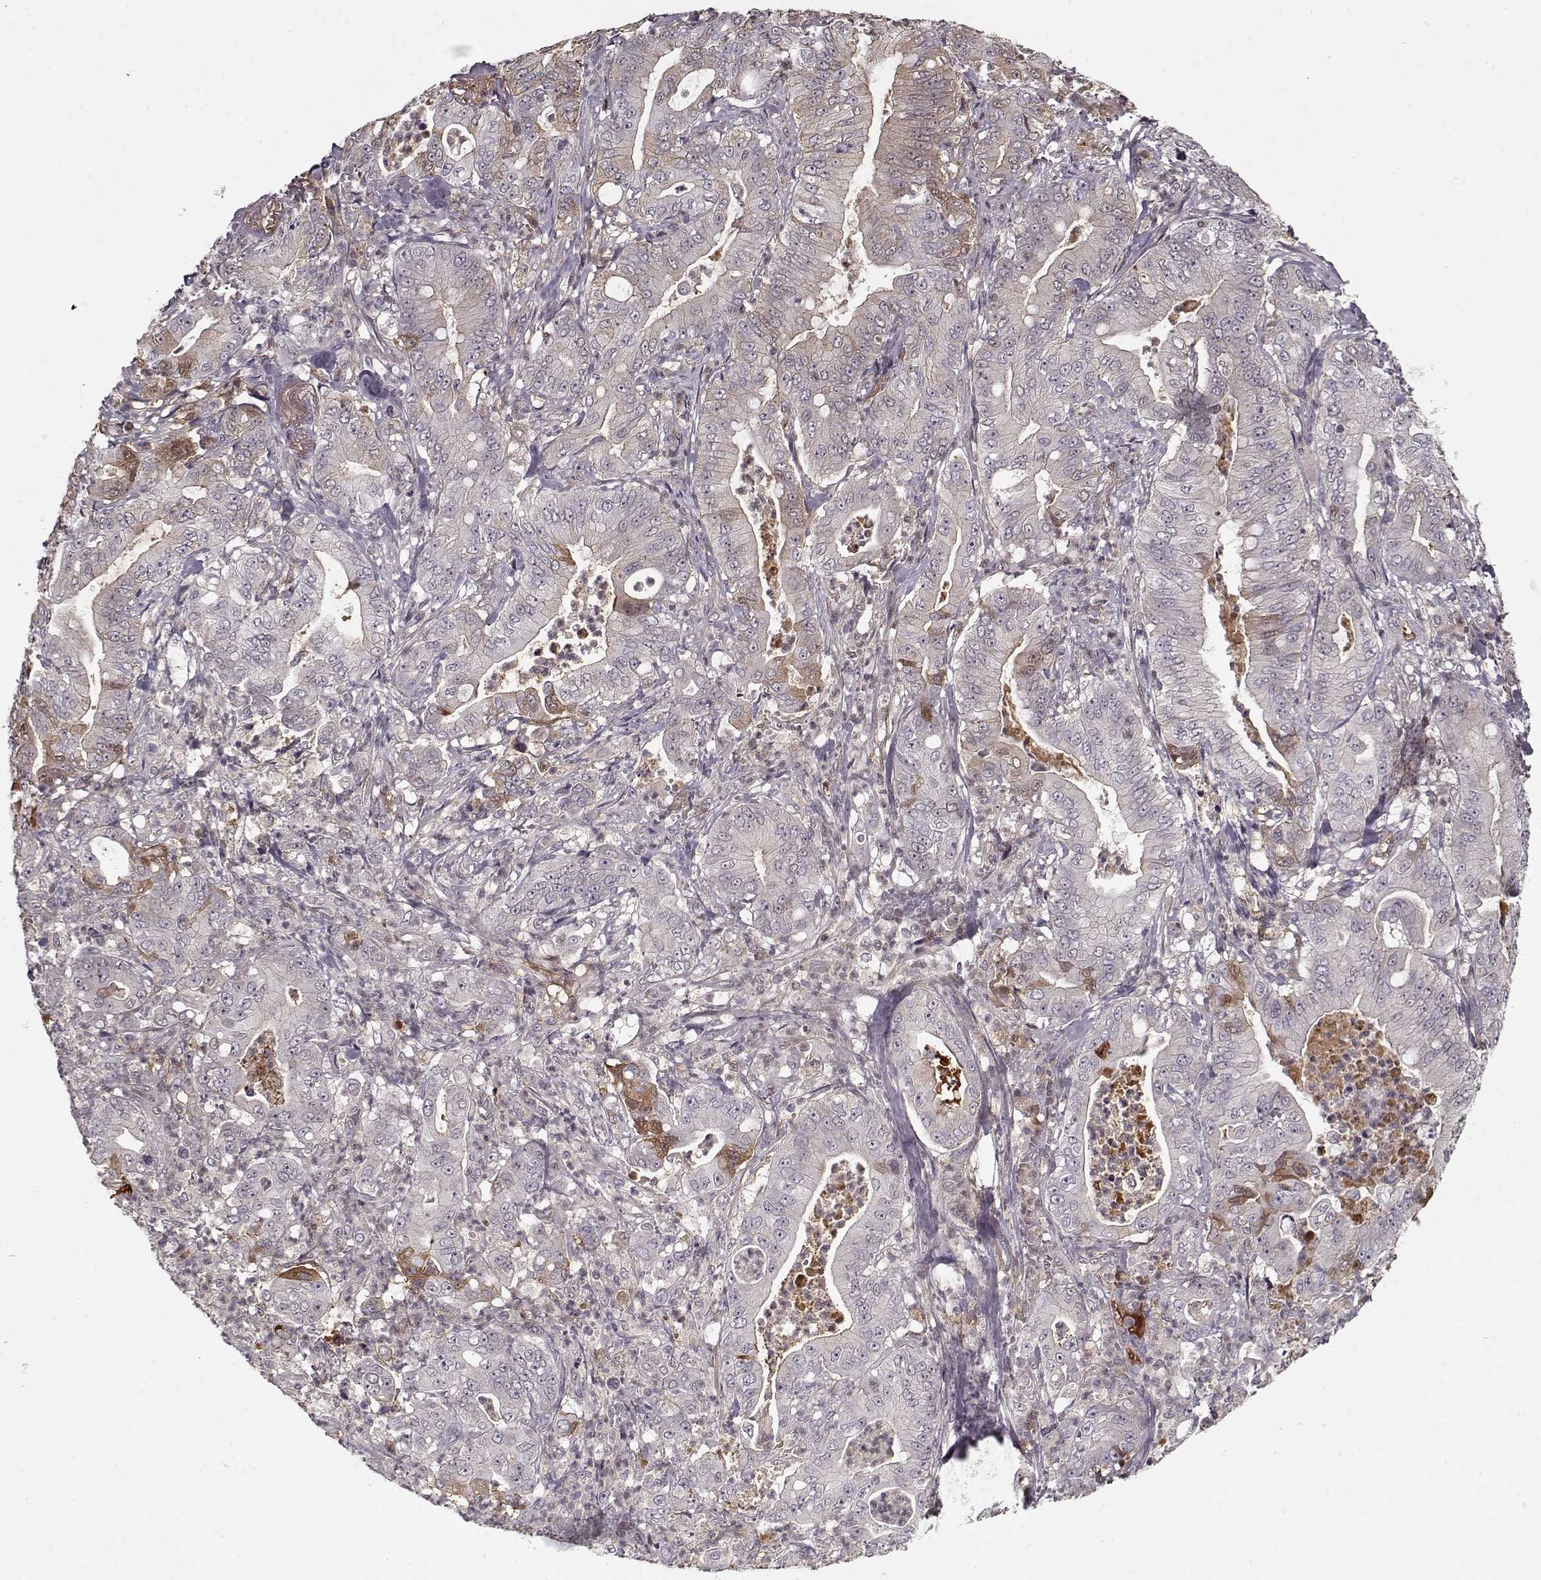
{"staining": {"intensity": "moderate", "quantity": "<25%", "location": "cytoplasmic/membranous"}, "tissue": "pancreatic cancer", "cell_type": "Tumor cells", "image_type": "cancer", "snomed": [{"axis": "morphology", "description": "Adenocarcinoma, NOS"}, {"axis": "topography", "description": "Pancreas"}], "caption": "High-magnification brightfield microscopy of adenocarcinoma (pancreatic) stained with DAB (3,3'-diaminobenzidine) (brown) and counterstained with hematoxylin (blue). tumor cells exhibit moderate cytoplasmic/membranous staining is appreciated in about<25% of cells. (DAB = brown stain, brightfield microscopy at high magnification).", "gene": "AFM", "patient": {"sex": "male", "age": 71}}